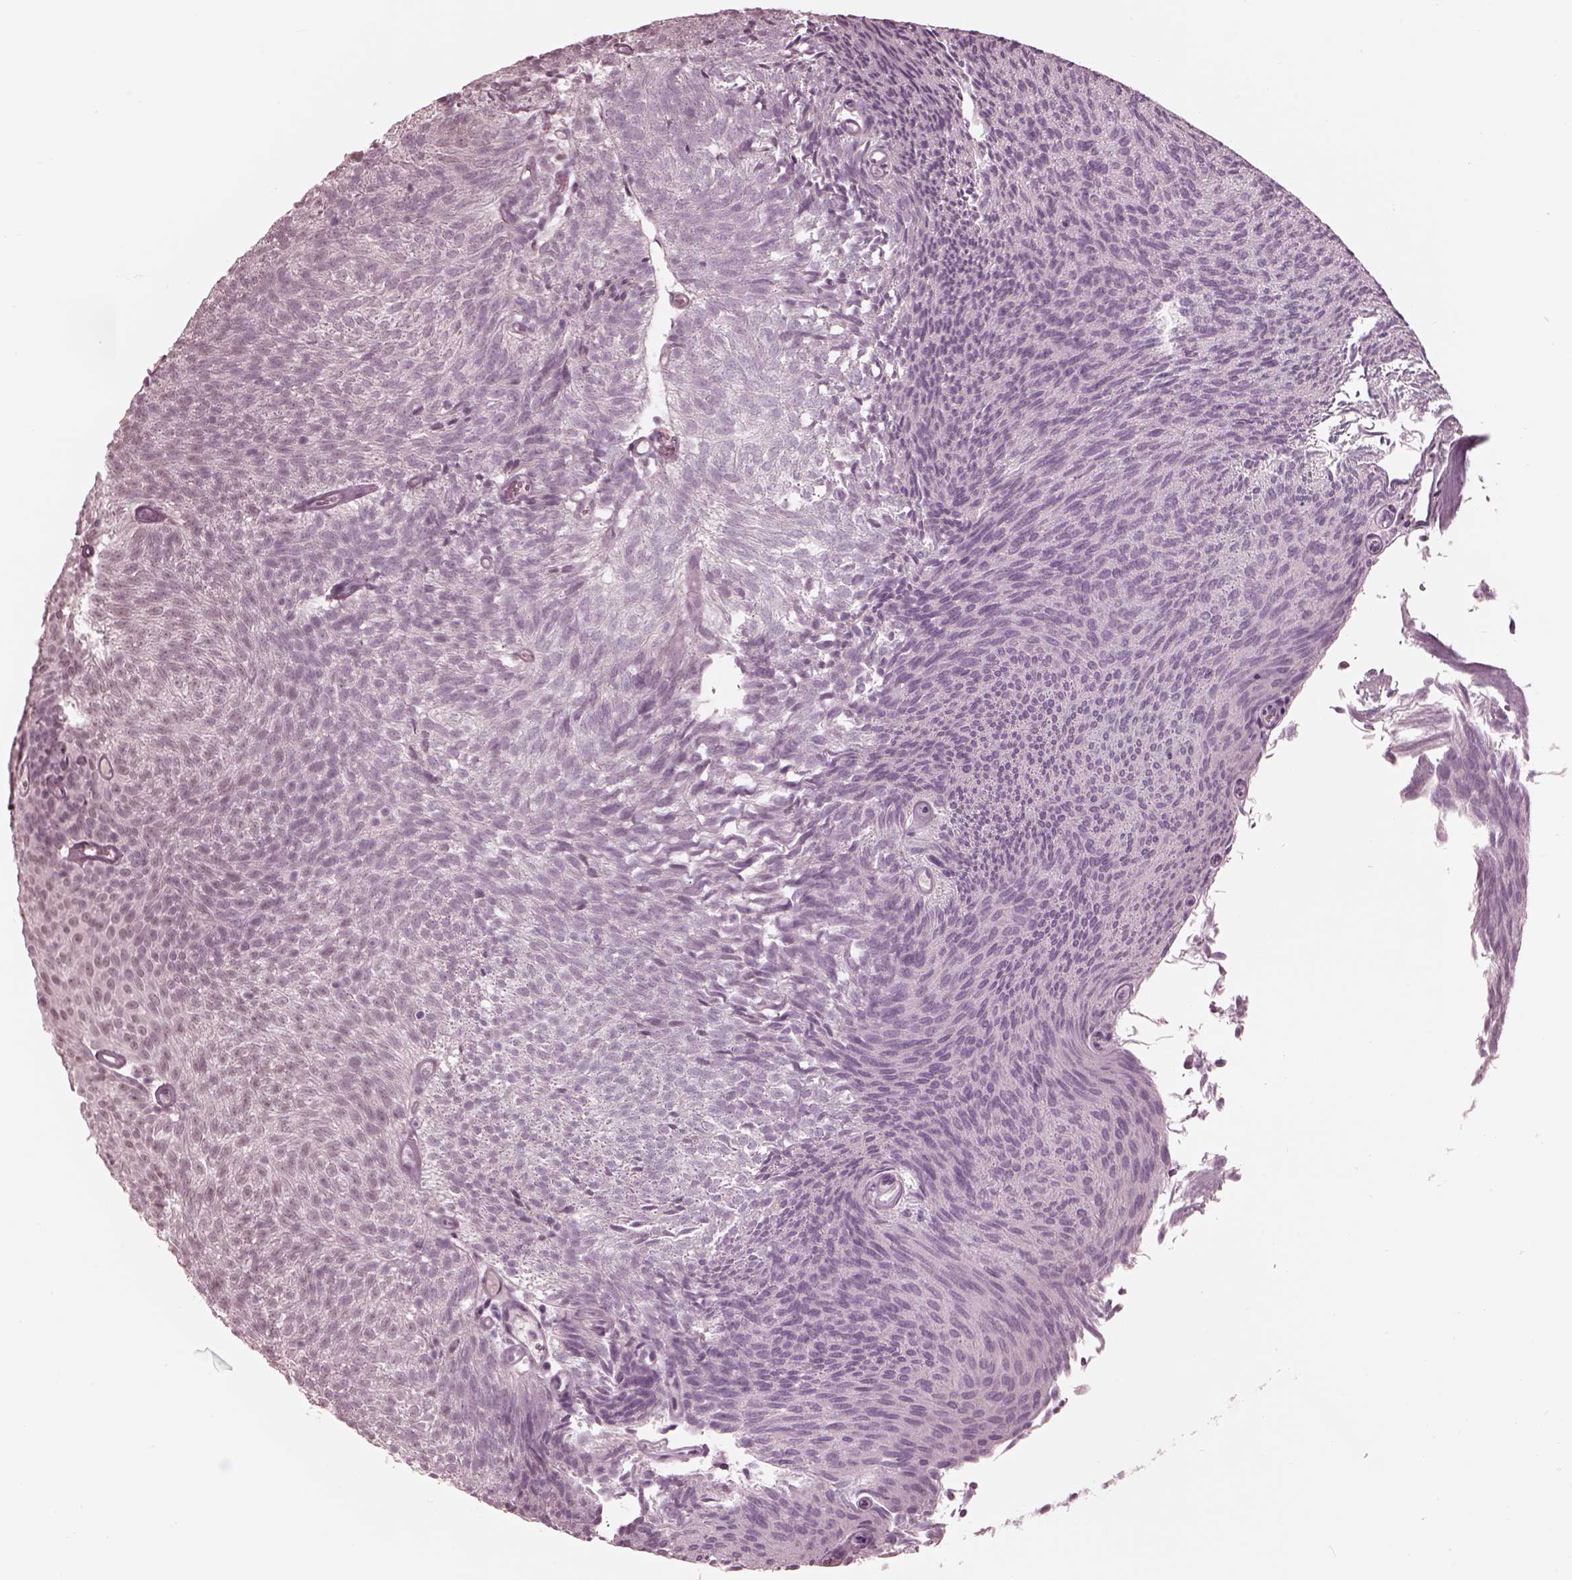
{"staining": {"intensity": "negative", "quantity": "none", "location": "none"}, "tissue": "urothelial cancer", "cell_type": "Tumor cells", "image_type": "cancer", "snomed": [{"axis": "morphology", "description": "Urothelial carcinoma, Low grade"}, {"axis": "topography", "description": "Urinary bladder"}], "caption": "Immunohistochemistry histopathology image of low-grade urothelial carcinoma stained for a protein (brown), which shows no staining in tumor cells. The staining is performed using DAB brown chromogen with nuclei counter-stained in using hematoxylin.", "gene": "GARIN4", "patient": {"sex": "male", "age": 77}}